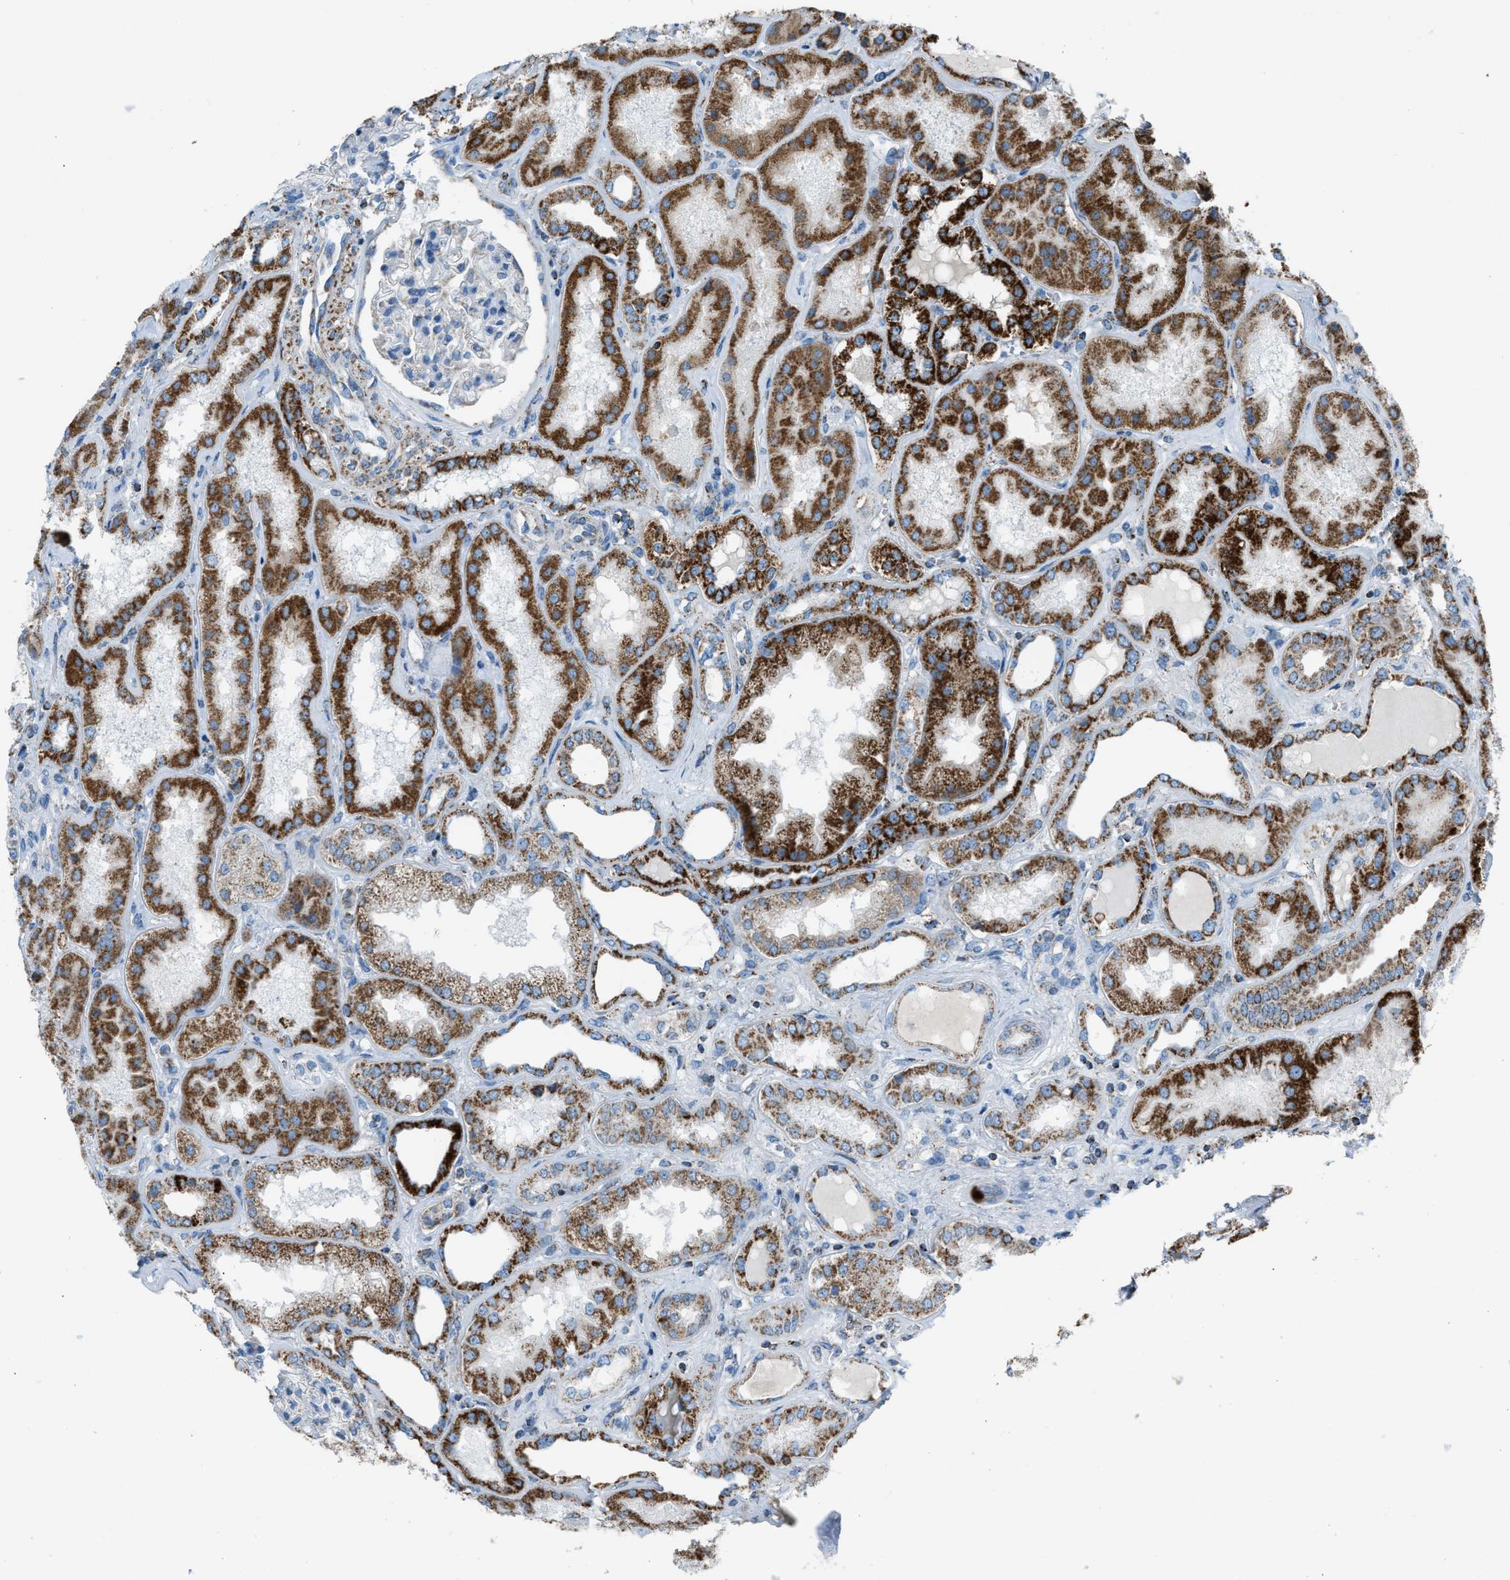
{"staining": {"intensity": "moderate", "quantity": "<25%", "location": "cytoplasmic/membranous"}, "tissue": "kidney", "cell_type": "Cells in glomeruli", "image_type": "normal", "snomed": [{"axis": "morphology", "description": "Normal tissue, NOS"}, {"axis": "topography", "description": "Kidney"}], "caption": "Protein expression analysis of normal kidney shows moderate cytoplasmic/membranous positivity in about <25% of cells in glomeruli. Immunohistochemistry (ihc) stains the protein of interest in brown and the nuclei are stained blue.", "gene": "MDH2", "patient": {"sex": "female", "age": 56}}